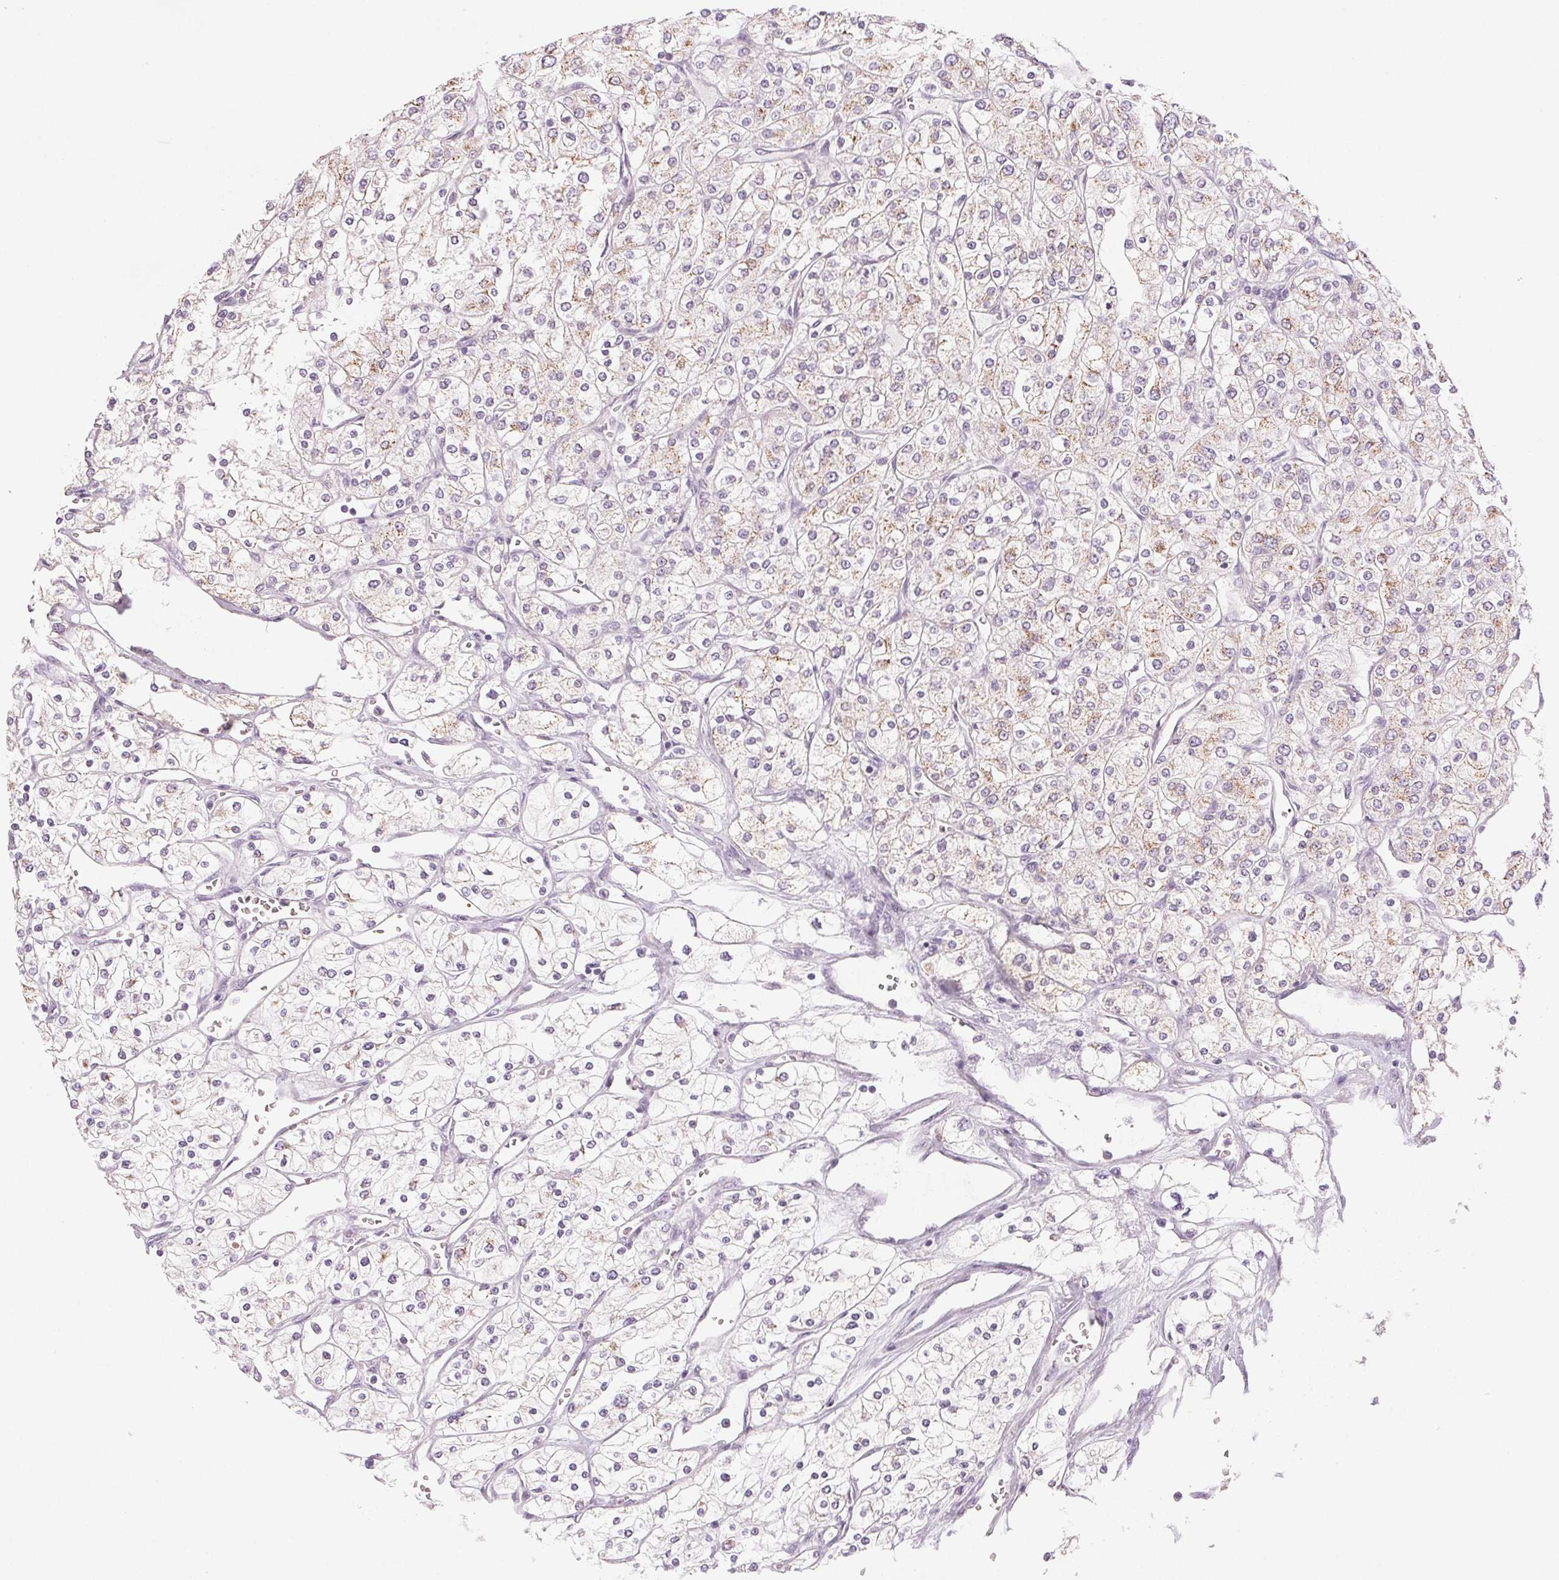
{"staining": {"intensity": "weak", "quantity": "<25%", "location": "cytoplasmic/membranous"}, "tissue": "renal cancer", "cell_type": "Tumor cells", "image_type": "cancer", "snomed": [{"axis": "morphology", "description": "Adenocarcinoma, NOS"}, {"axis": "topography", "description": "Kidney"}], "caption": "IHC image of neoplastic tissue: renal adenocarcinoma stained with DAB displays no significant protein staining in tumor cells.", "gene": "EHHADH", "patient": {"sex": "male", "age": 80}}